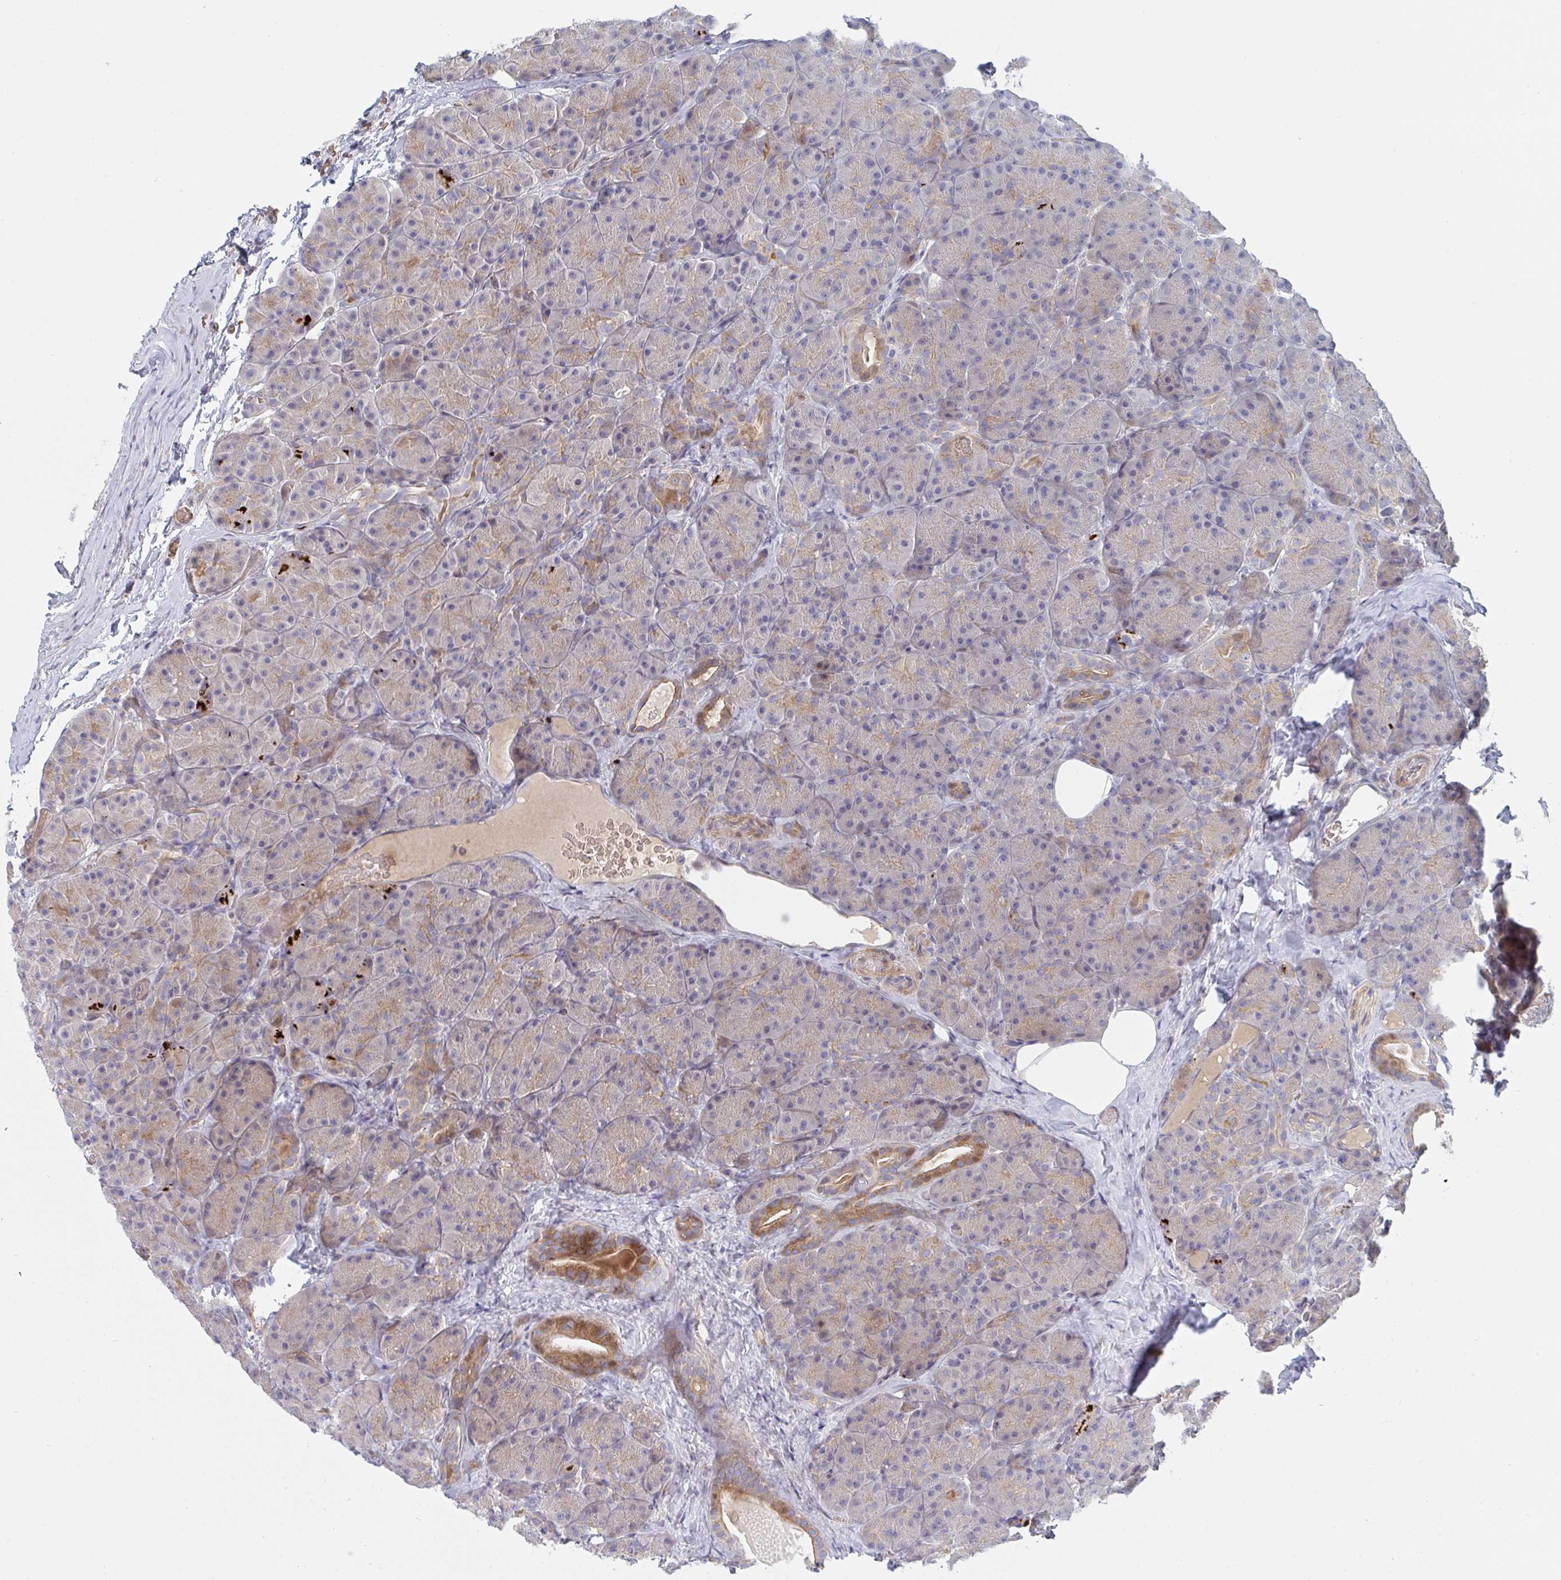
{"staining": {"intensity": "moderate", "quantity": "<25%", "location": "cytoplasmic/membranous"}, "tissue": "pancreas", "cell_type": "Exocrine glandular cells", "image_type": "normal", "snomed": [{"axis": "morphology", "description": "Normal tissue, NOS"}, {"axis": "topography", "description": "Pancreas"}], "caption": "The immunohistochemical stain shows moderate cytoplasmic/membranous positivity in exocrine glandular cells of normal pancreas. (DAB IHC with brightfield microscopy, high magnification).", "gene": "TNFSF4", "patient": {"sex": "male", "age": 57}}